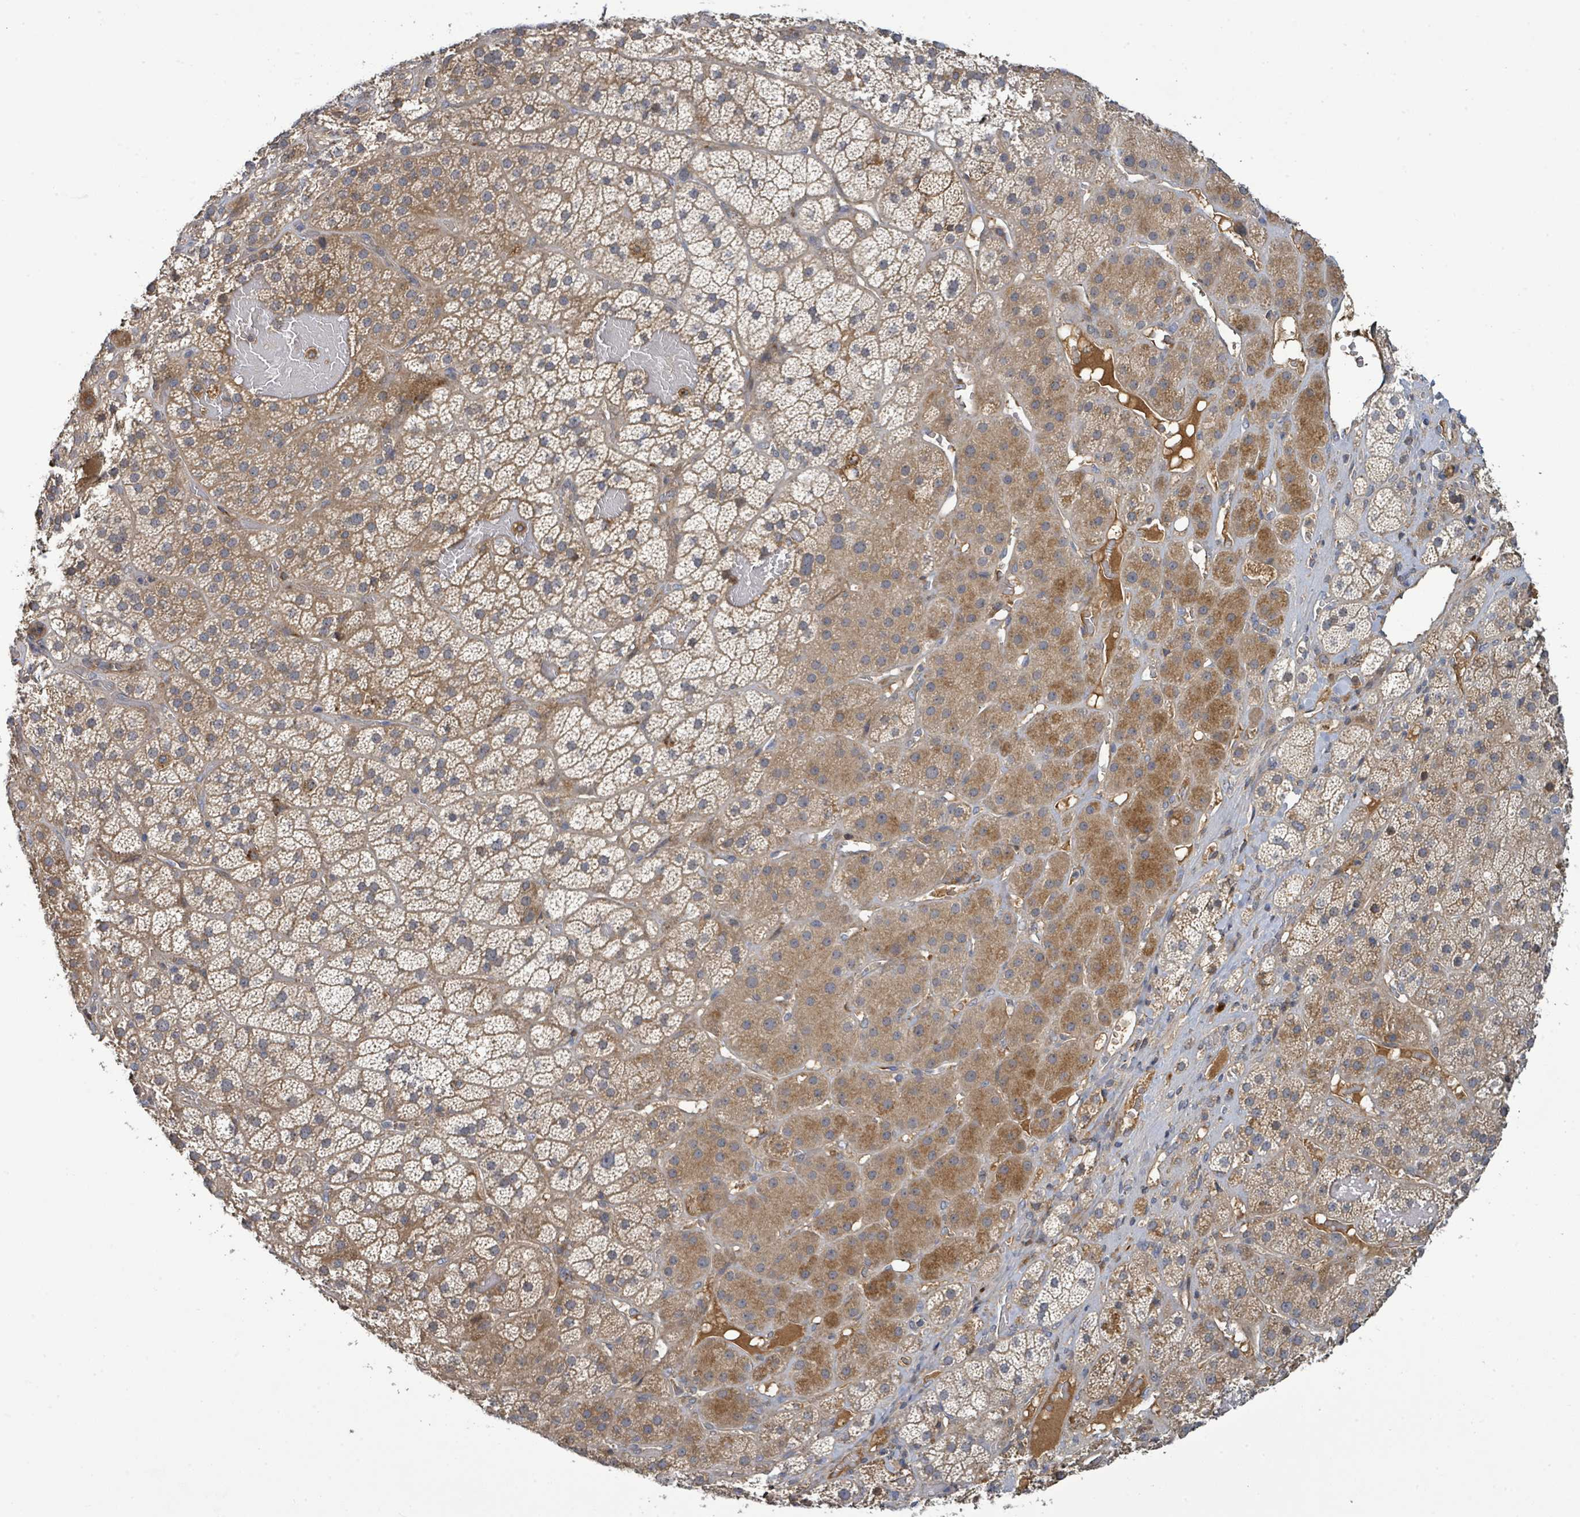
{"staining": {"intensity": "moderate", "quantity": "25%-75%", "location": "cytoplasmic/membranous"}, "tissue": "adrenal gland", "cell_type": "Glandular cells", "image_type": "normal", "snomed": [{"axis": "morphology", "description": "Normal tissue, NOS"}, {"axis": "topography", "description": "Adrenal gland"}], "caption": "About 25%-75% of glandular cells in normal human adrenal gland exhibit moderate cytoplasmic/membranous protein staining as visualized by brown immunohistochemical staining.", "gene": "STARD4", "patient": {"sex": "male", "age": 57}}